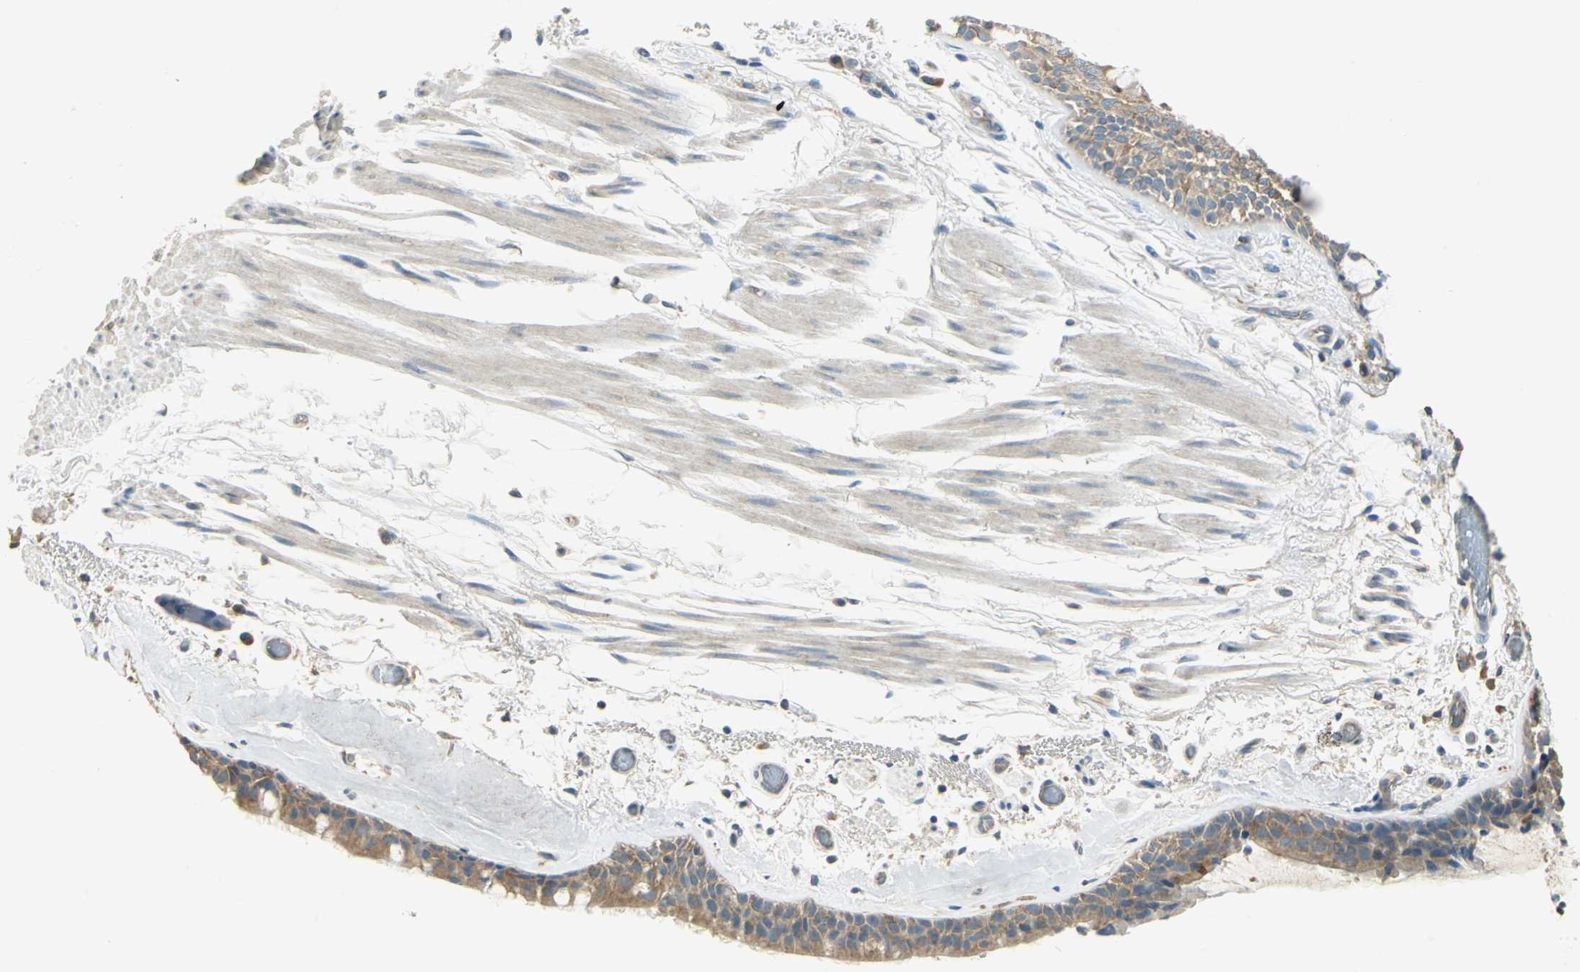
{"staining": {"intensity": "moderate", "quantity": ">75%", "location": "cytoplasmic/membranous"}, "tissue": "bronchus", "cell_type": "Respiratory epithelial cells", "image_type": "normal", "snomed": [{"axis": "morphology", "description": "Normal tissue, NOS"}, {"axis": "morphology", "description": "Adenocarcinoma, NOS"}, {"axis": "topography", "description": "Bronchus"}, {"axis": "topography", "description": "Lung"}], "caption": "The micrograph displays a brown stain indicating the presence of a protein in the cytoplasmic/membranous of respiratory epithelial cells in bronchus. The protein of interest is shown in brown color, while the nuclei are stained blue.", "gene": "SHC2", "patient": {"sex": "female", "age": 54}}